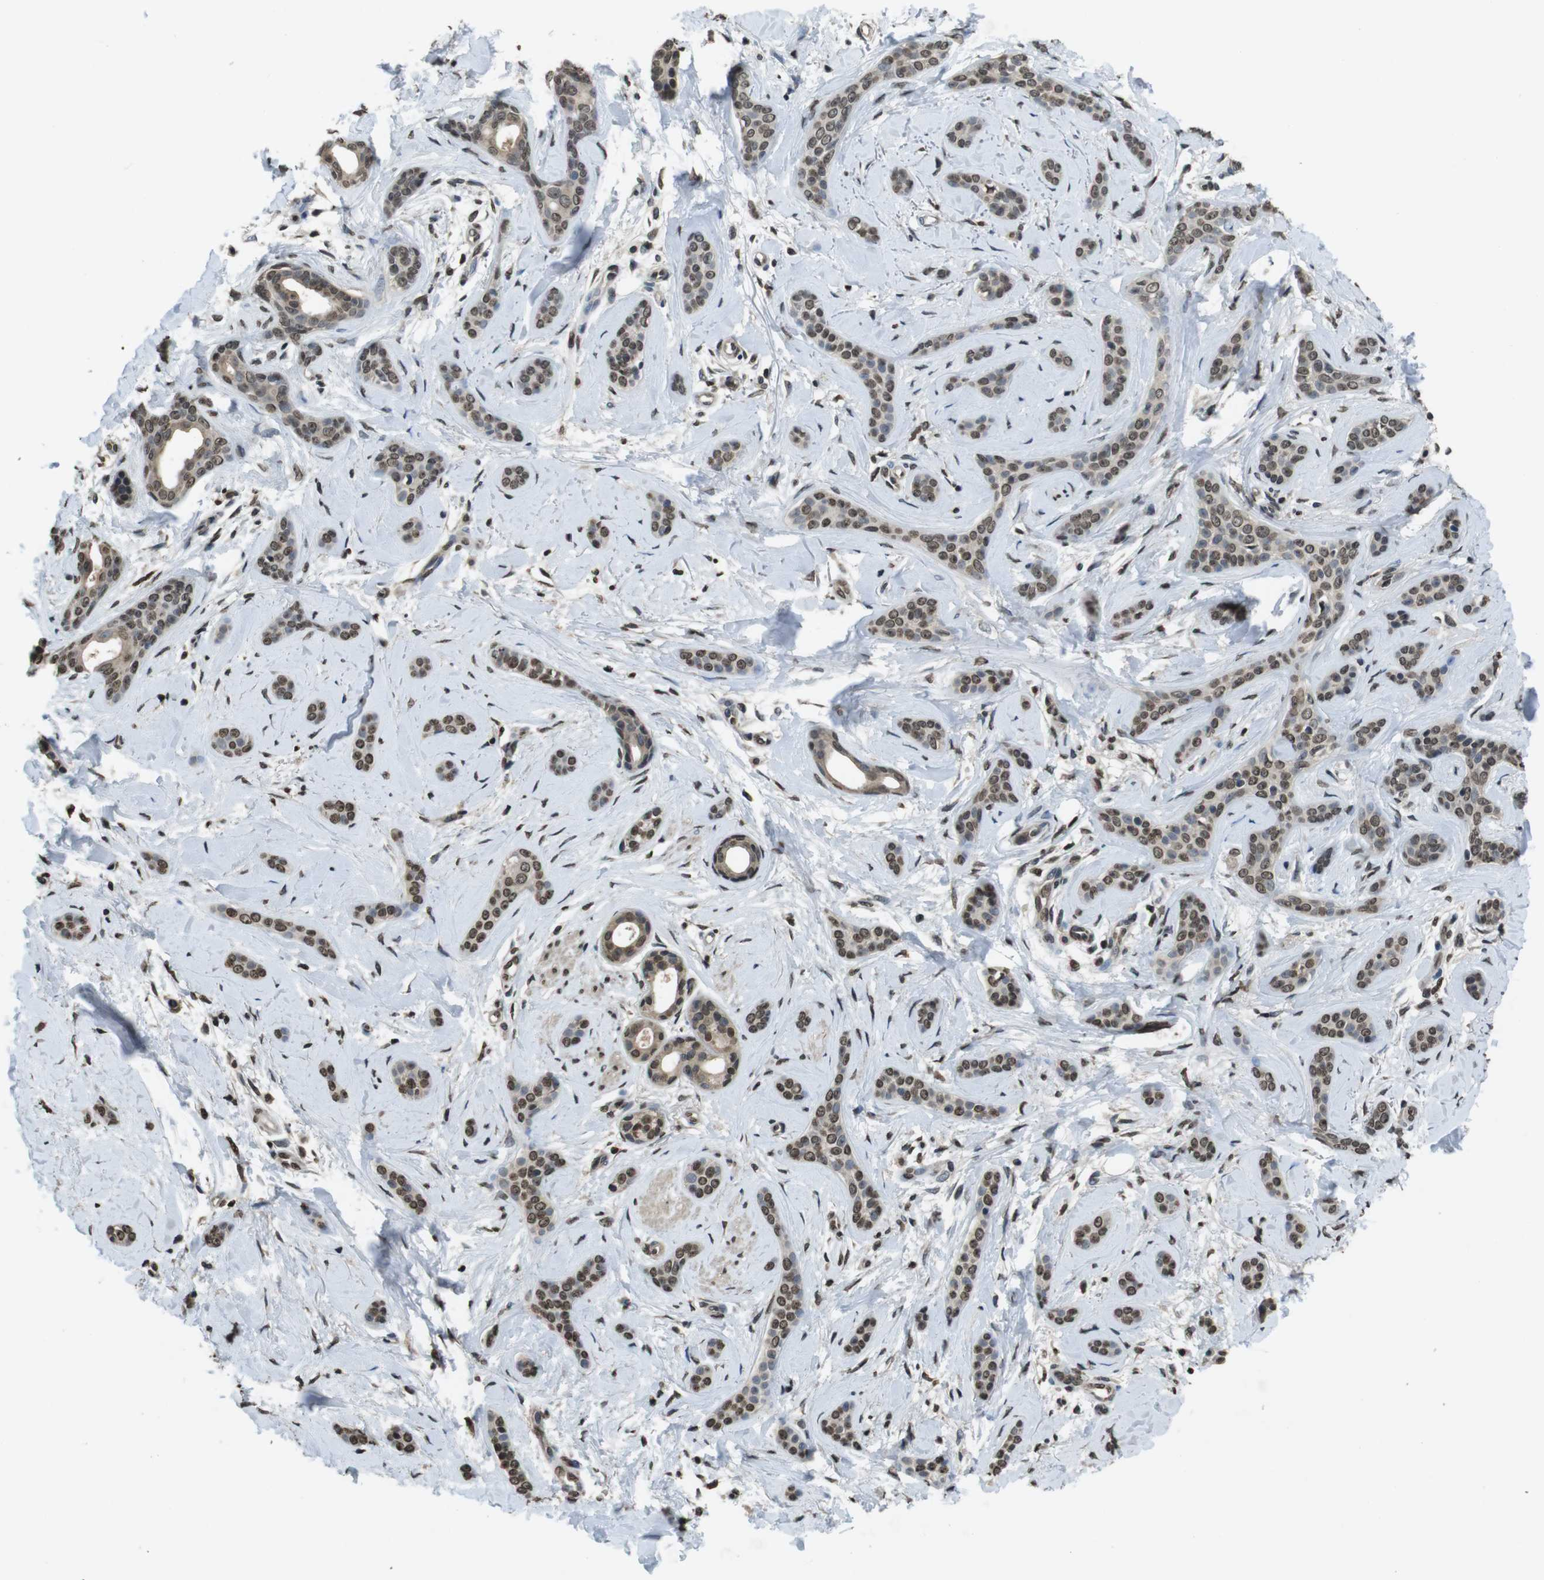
{"staining": {"intensity": "moderate", "quantity": ">75%", "location": "nuclear"}, "tissue": "skin cancer", "cell_type": "Tumor cells", "image_type": "cancer", "snomed": [{"axis": "morphology", "description": "Basal cell carcinoma"}, {"axis": "morphology", "description": "Adnexal tumor, benign"}, {"axis": "topography", "description": "Skin"}], "caption": "High-power microscopy captured an IHC photomicrograph of benign adnexal tumor (skin), revealing moderate nuclear staining in approximately >75% of tumor cells.", "gene": "MAF", "patient": {"sex": "female", "age": 42}}